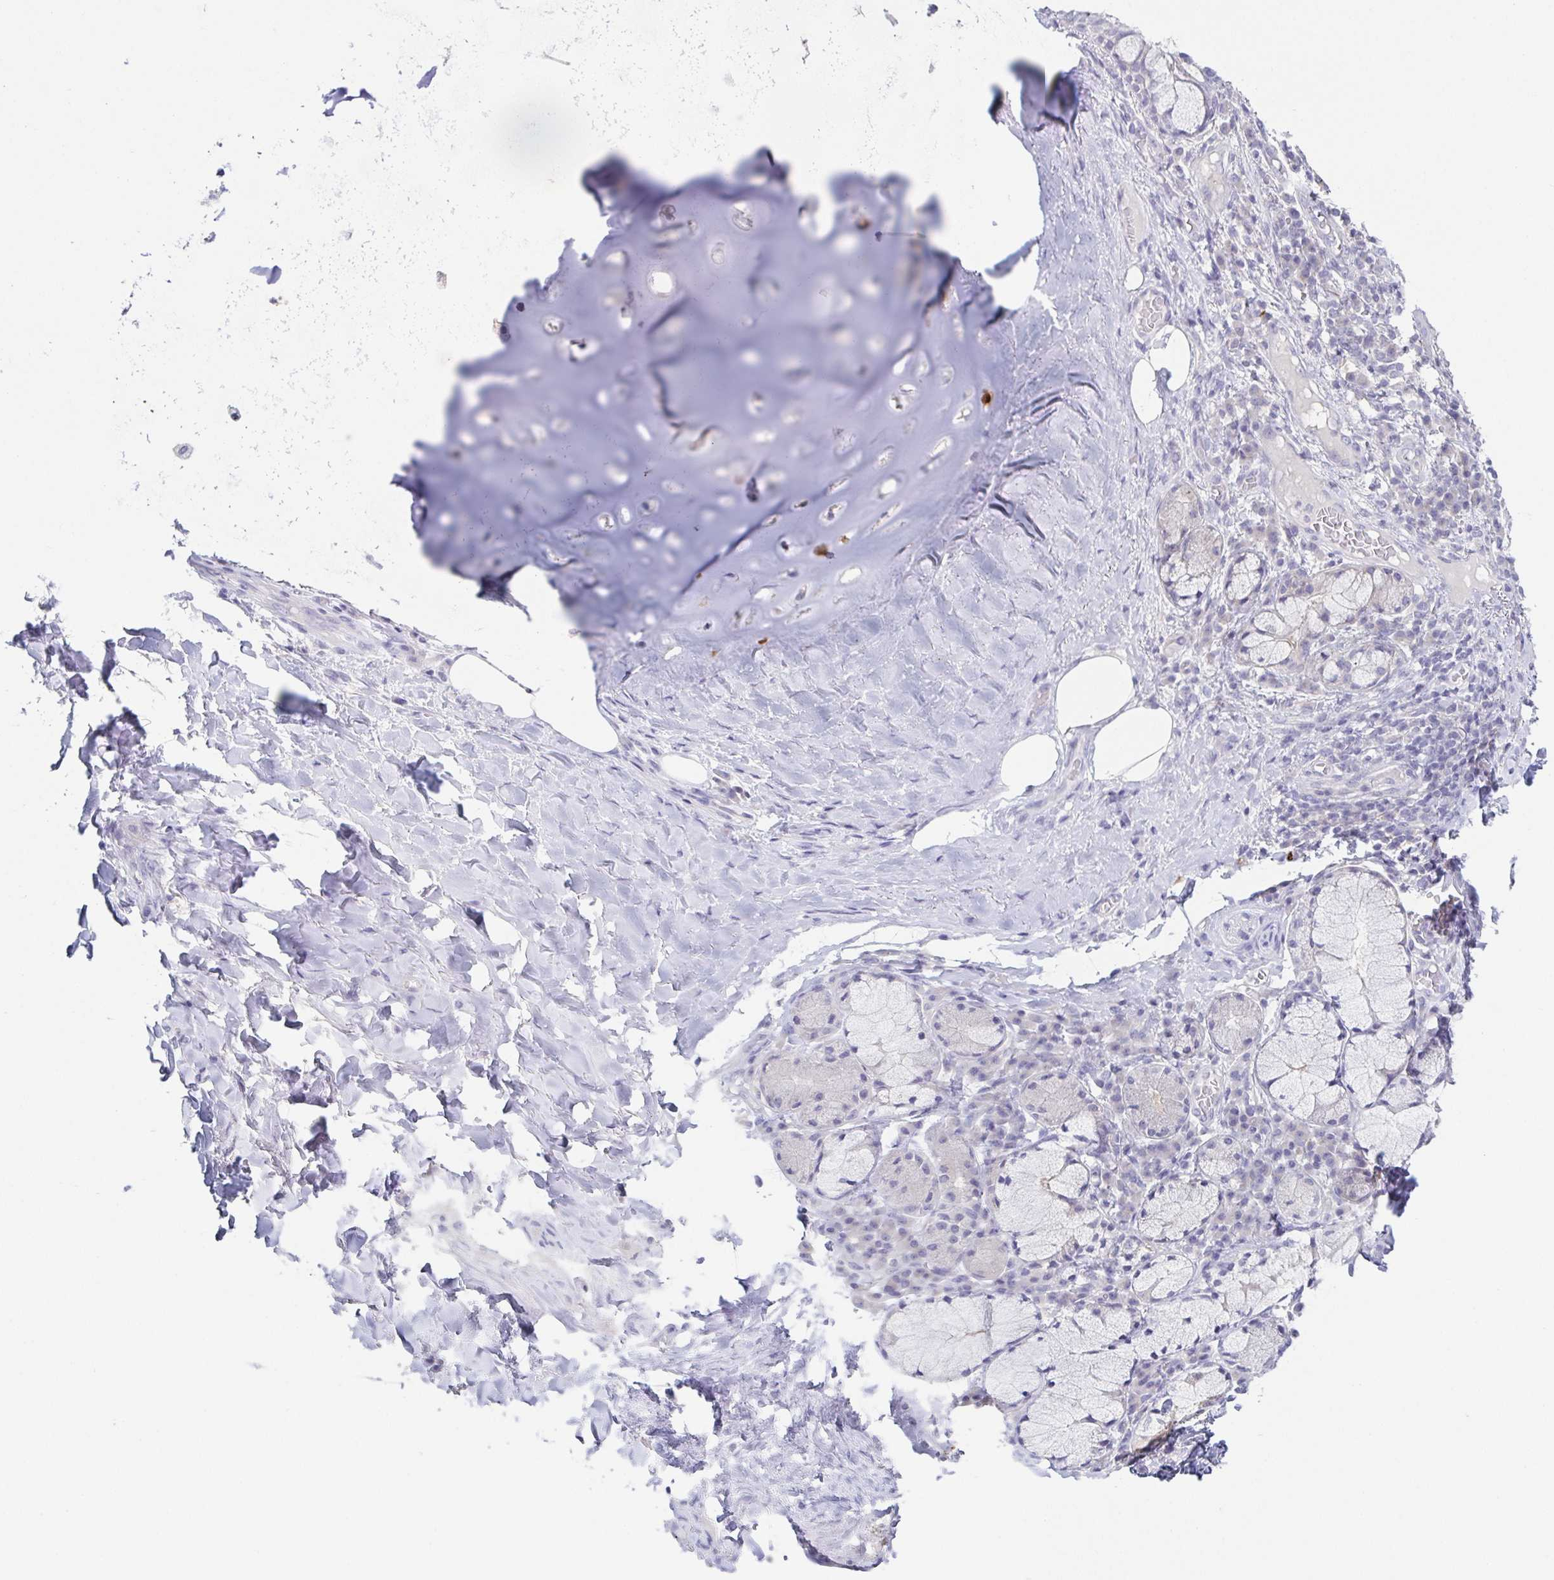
{"staining": {"intensity": "negative", "quantity": "none", "location": "none"}, "tissue": "adipose tissue", "cell_type": "Adipocytes", "image_type": "normal", "snomed": [{"axis": "morphology", "description": "Normal tissue, NOS"}, {"axis": "topography", "description": "Cartilage tissue"}, {"axis": "topography", "description": "Bronchus"}], "caption": "Adipocytes show no significant expression in unremarkable adipose tissue. Nuclei are stained in blue.", "gene": "HTR2A", "patient": {"sex": "male", "age": 56}}